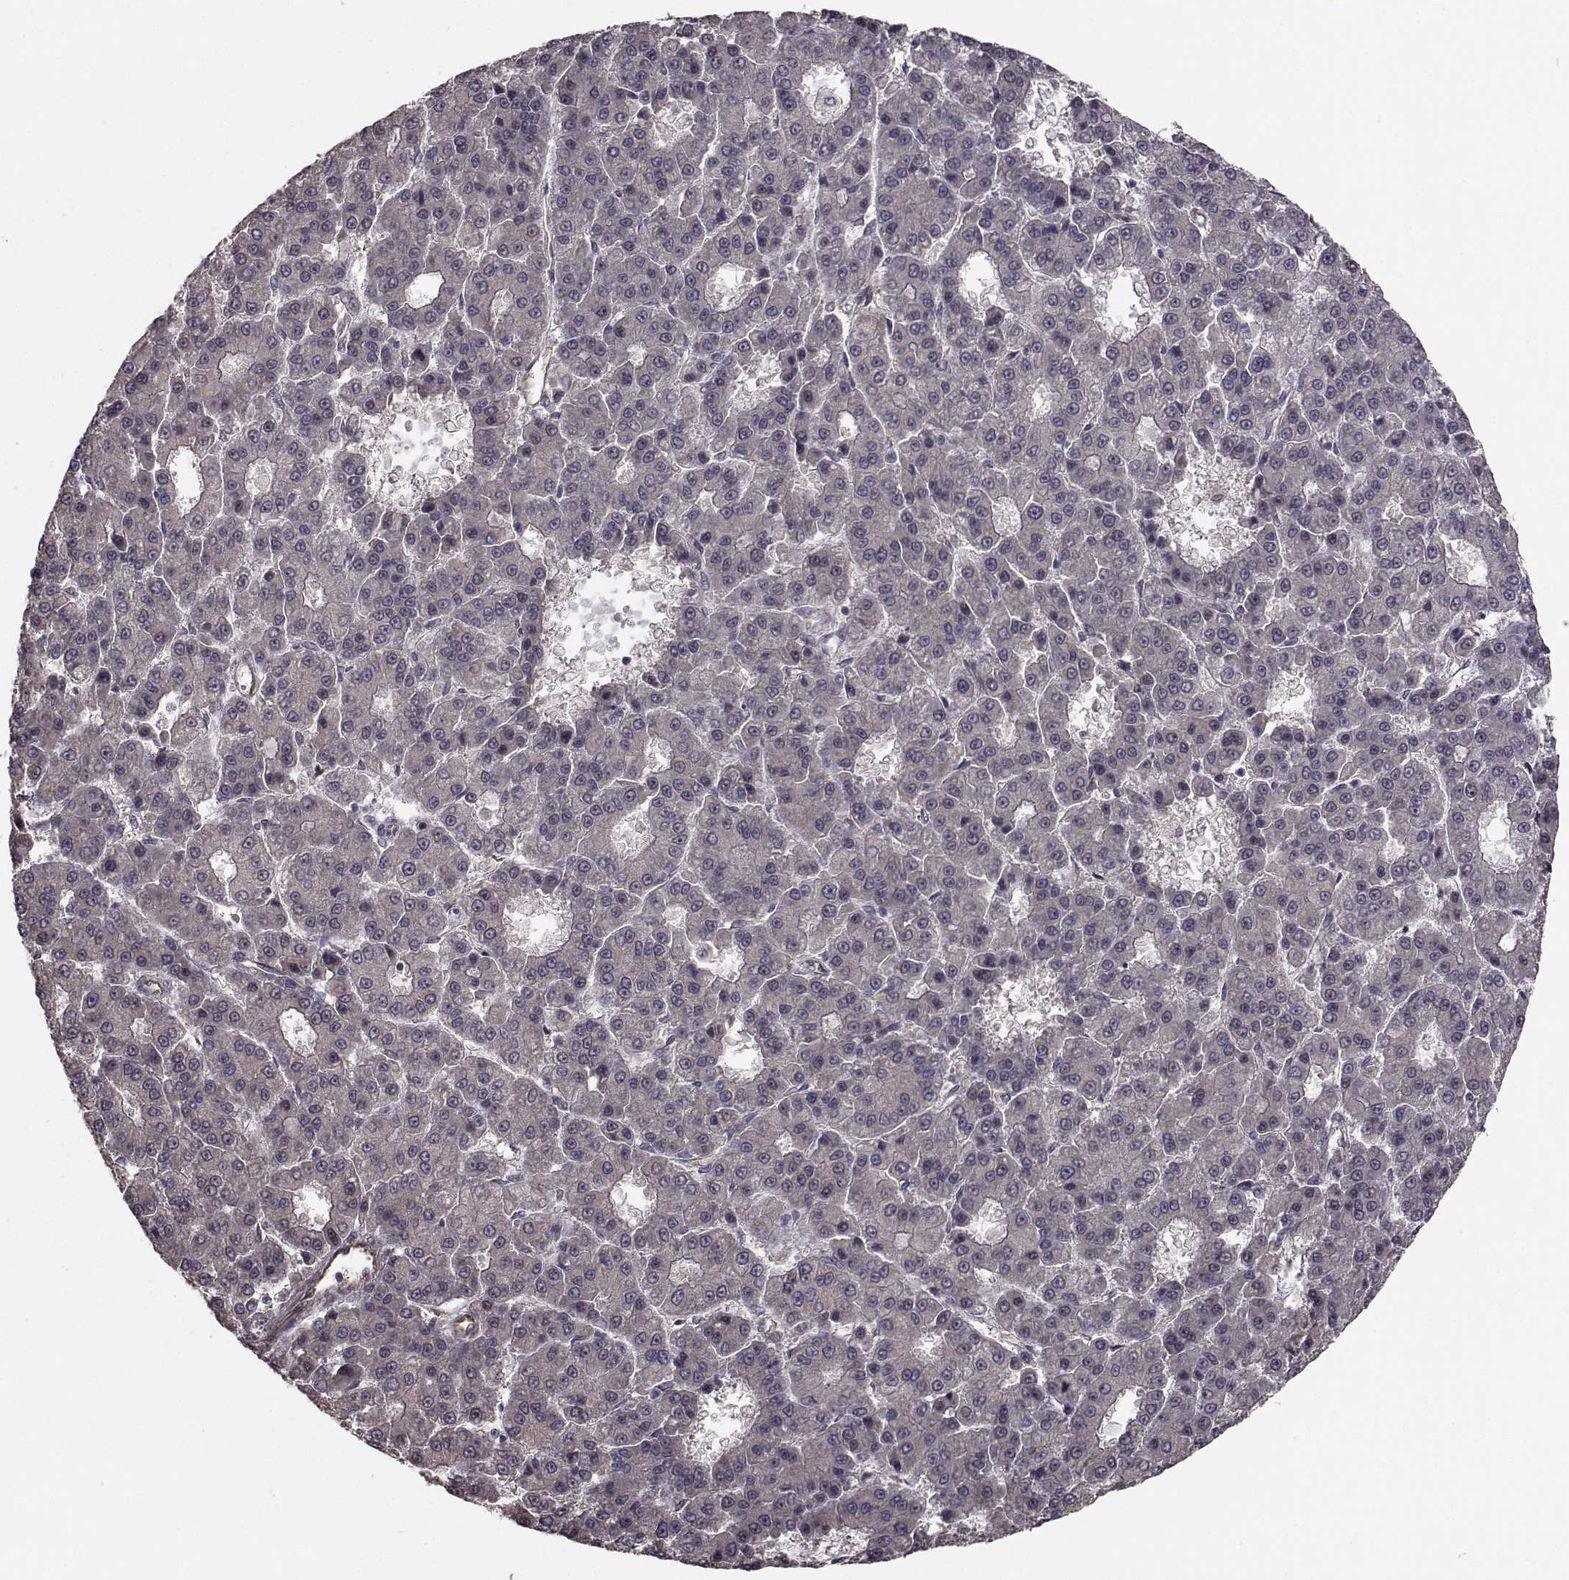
{"staining": {"intensity": "negative", "quantity": "none", "location": "none"}, "tissue": "liver cancer", "cell_type": "Tumor cells", "image_type": "cancer", "snomed": [{"axis": "morphology", "description": "Carcinoma, Hepatocellular, NOS"}, {"axis": "topography", "description": "Liver"}], "caption": "Immunohistochemistry photomicrograph of human hepatocellular carcinoma (liver) stained for a protein (brown), which shows no positivity in tumor cells.", "gene": "TRIP10", "patient": {"sex": "male", "age": 70}}